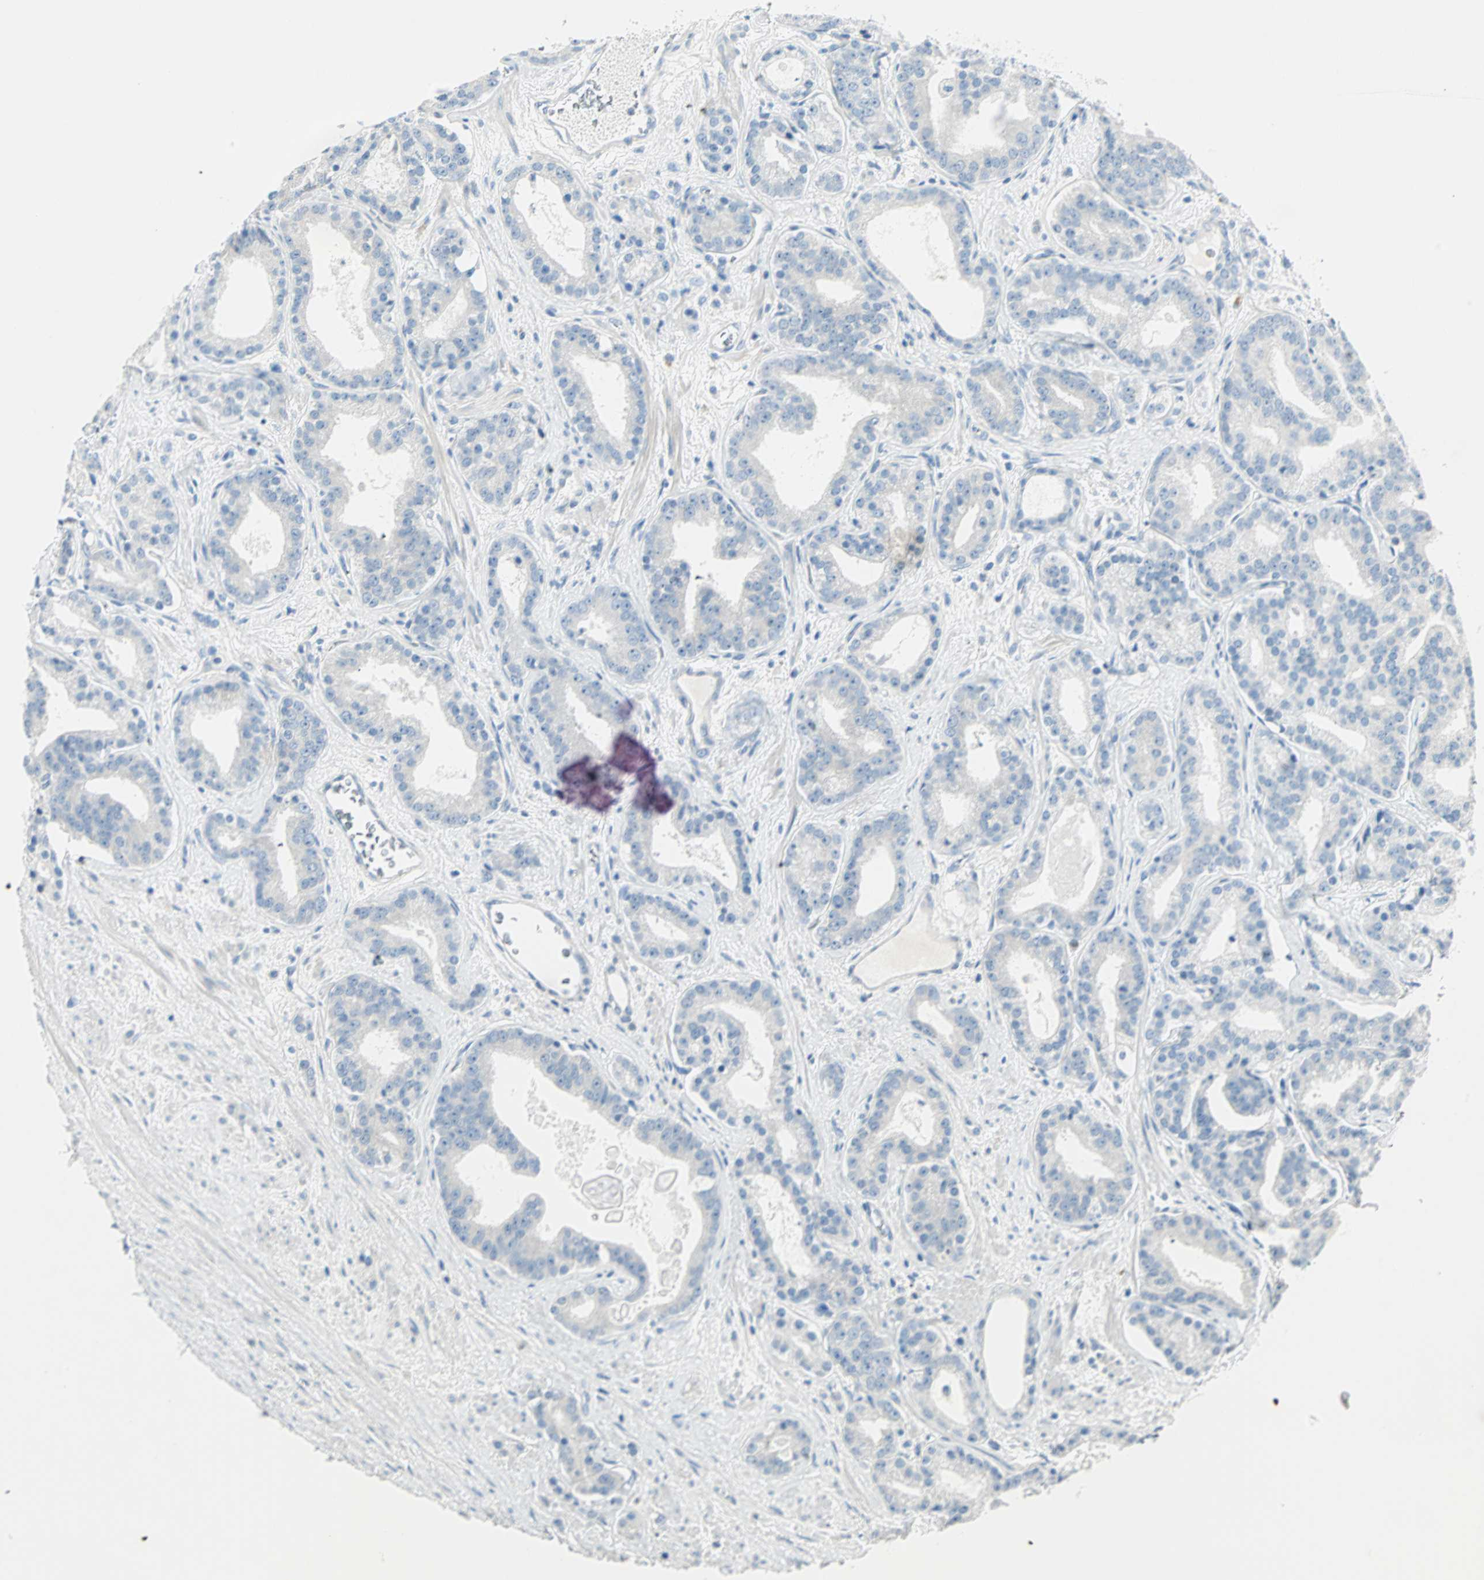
{"staining": {"intensity": "negative", "quantity": "none", "location": "none"}, "tissue": "prostate cancer", "cell_type": "Tumor cells", "image_type": "cancer", "snomed": [{"axis": "morphology", "description": "Adenocarcinoma, Low grade"}, {"axis": "topography", "description": "Prostate"}], "caption": "DAB immunohistochemical staining of prostate cancer (adenocarcinoma (low-grade)) shows no significant positivity in tumor cells.", "gene": "SULT1C2", "patient": {"sex": "male", "age": 63}}